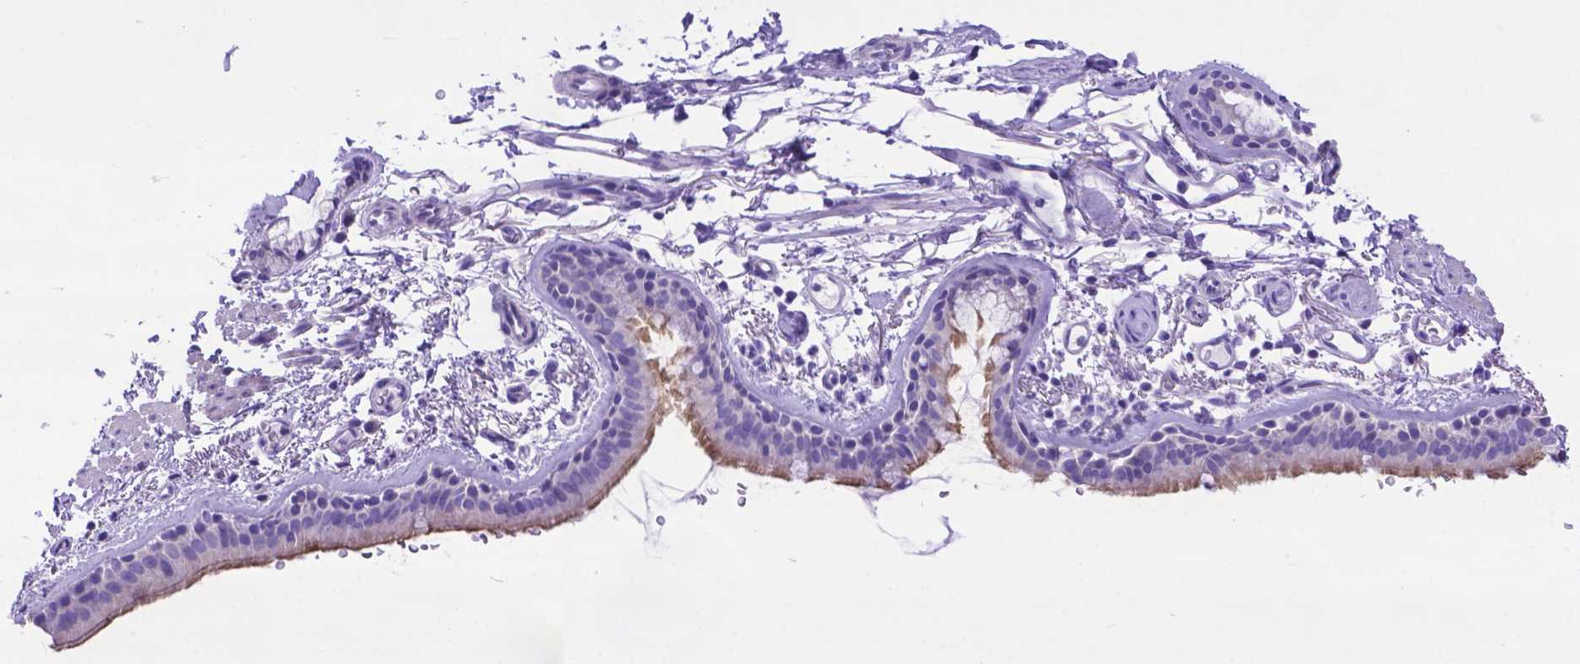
{"staining": {"intensity": "weak", "quantity": "25%-75%", "location": "cytoplasmic/membranous"}, "tissue": "bronchus", "cell_type": "Respiratory epithelial cells", "image_type": "normal", "snomed": [{"axis": "morphology", "description": "Normal tissue, NOS"}, {"axis": "topography", "description": "Lymph node"}, {"axis": "topography", "description": "Bronchus"}], "caption": "Brown immunohistochemical staining in unremarkable human bronchus reveals weak cytoplasmic/membranous staining in approximately 25%-75% of respiratory epithelial cells. (DAB IHC, brown staining for protein, blue staining for nuclei).", "gene": "DHRS2", "patient": {"sex": "female", "age": 70}}